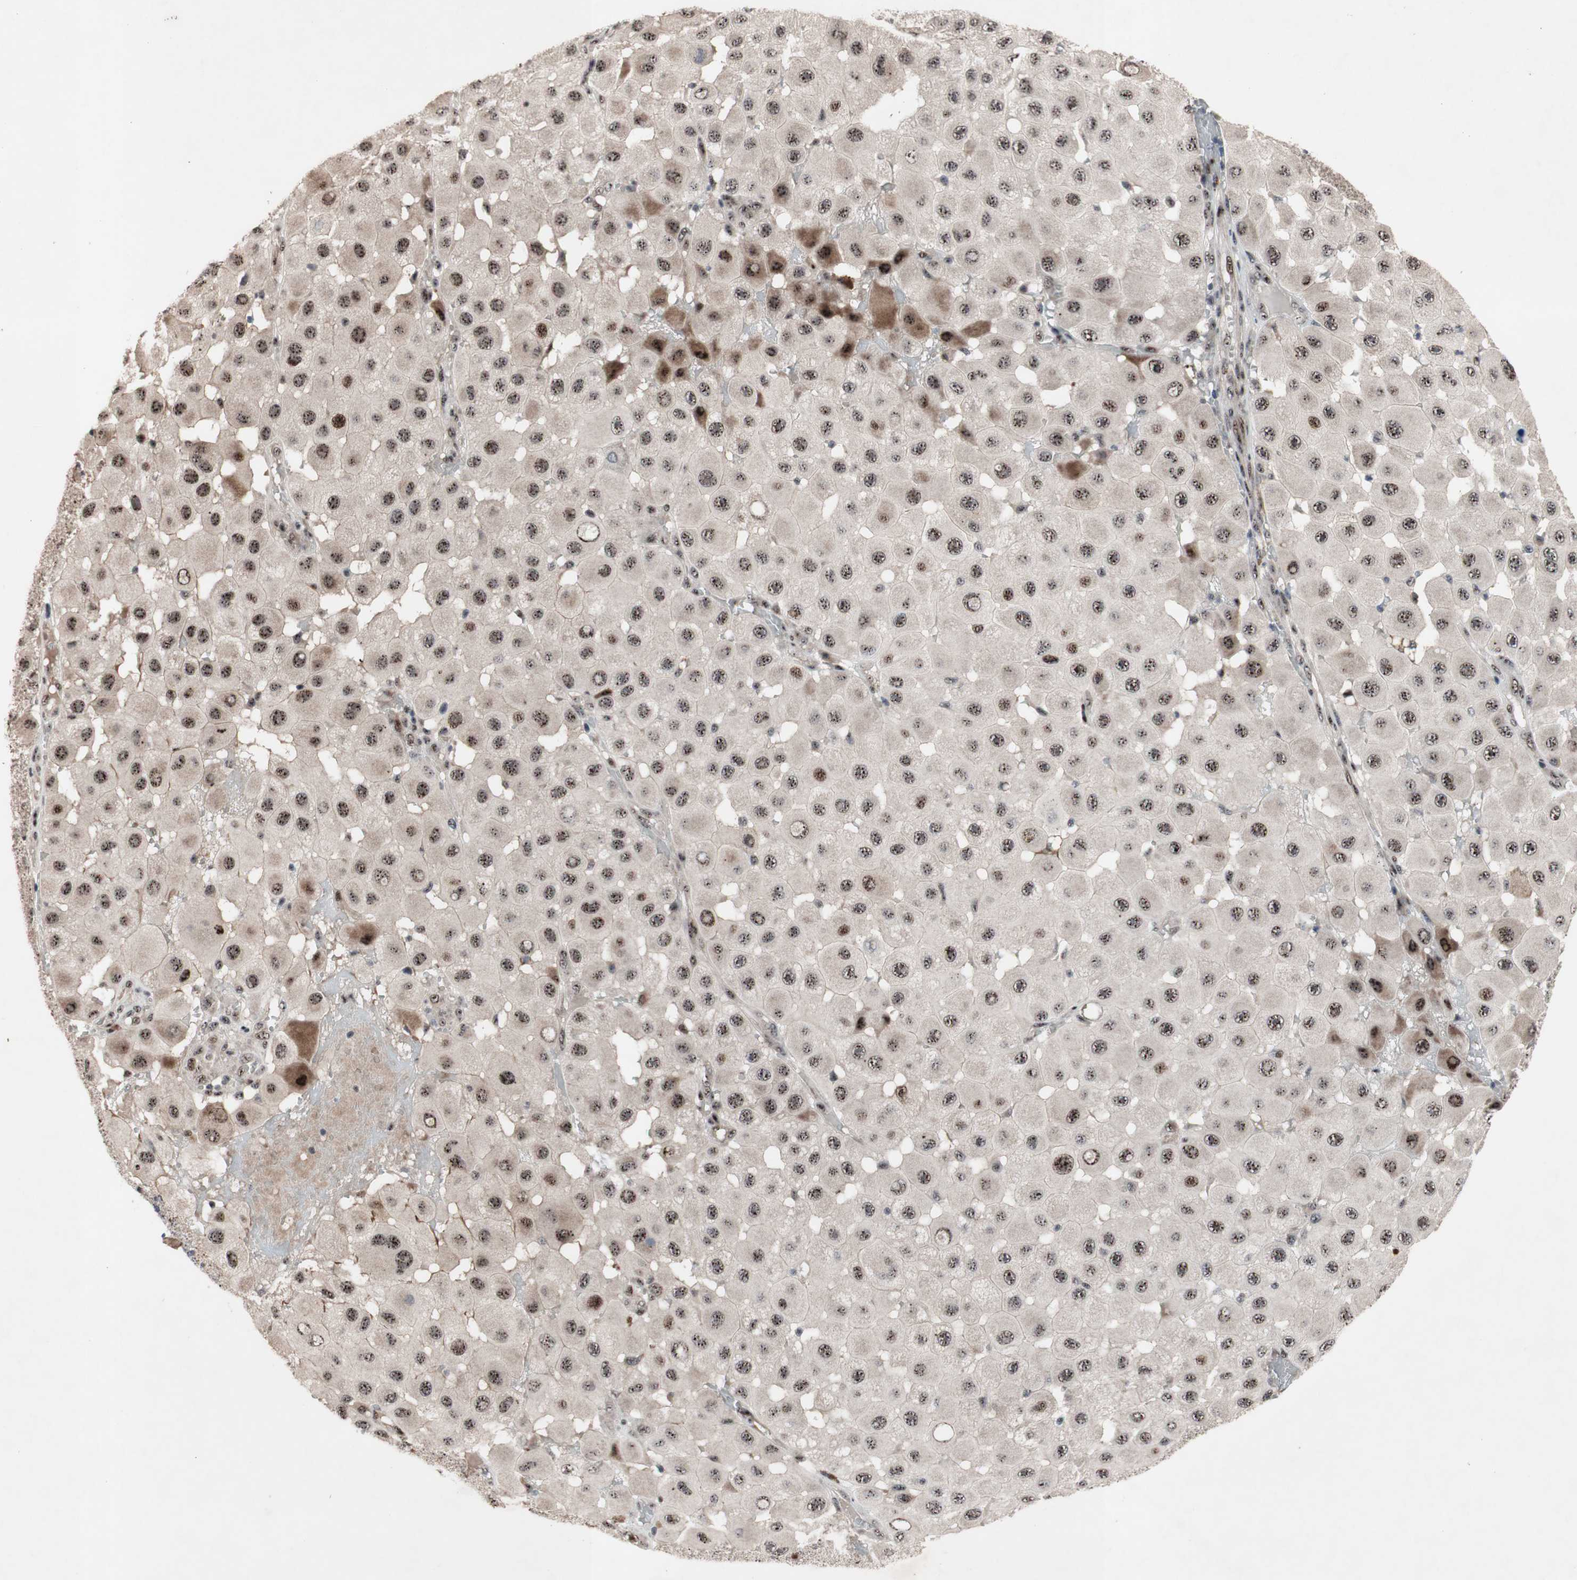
{"staining": {"intensity": "moderate", "quantity": ">75%", "location": "nuclear"}, "tissue": "melanoma", "cell_type": "Tumor cells", "image_type": "cancer", "snomed": [{"axis": "morphology", "description": "Malignant melanoma, NOS"}, {"axis": "topography", "description": "Skin"}], "caption": "Immunohistochemistry (IHC) staining of malignant melanoma, which exhibits medium levels of moderate nuclear expression in about >75% of tumor cells indicating moderate nuclear protein positivity. The staining was performed using DAB (3,3'-diaminobenzidine) (brown) for protein detection and nuclei were counterstained in hematoxylin (blue).", "gene": "SOX7", "patient": {"sex": "female", "age": 81}}